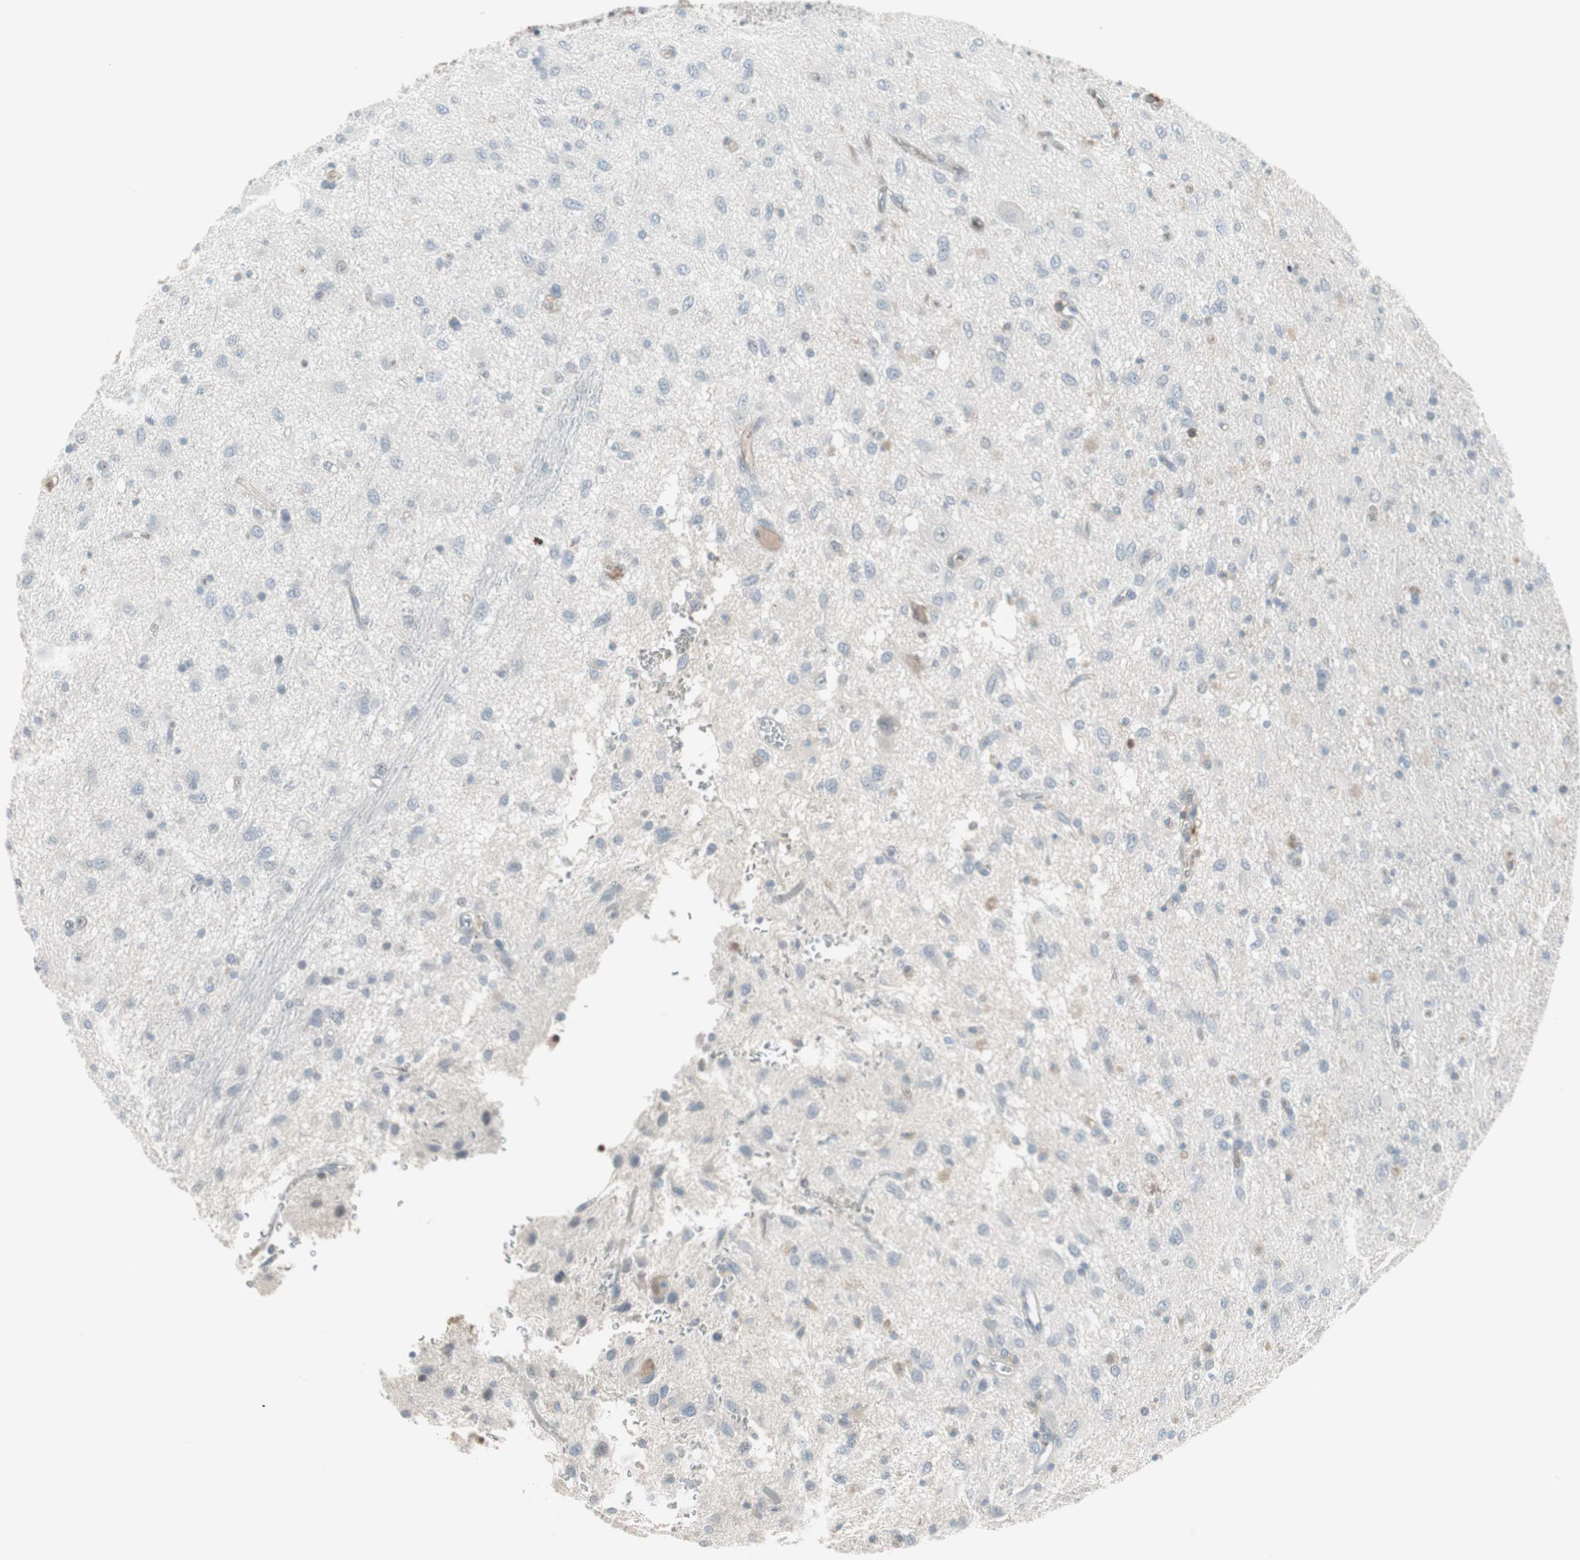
{"staining": {"intensity": "weak", "quantity": "<25%", "location": "cytoplasmic/membranous"}, "tissue": "glioma", "cell_type": "Tumor cells", "image_type": "cancer", "snomed": [{"axis": "morphology", "description": "Glioma, malignant, Low grade"}, {"axis": "topography", "description": "Brain"}], "caption": "Glioma stained for a protein using IHC displays no expression tumor cells.", "gene": "ZSCAN32", "patient": {"sex": "male", "age": 77}}